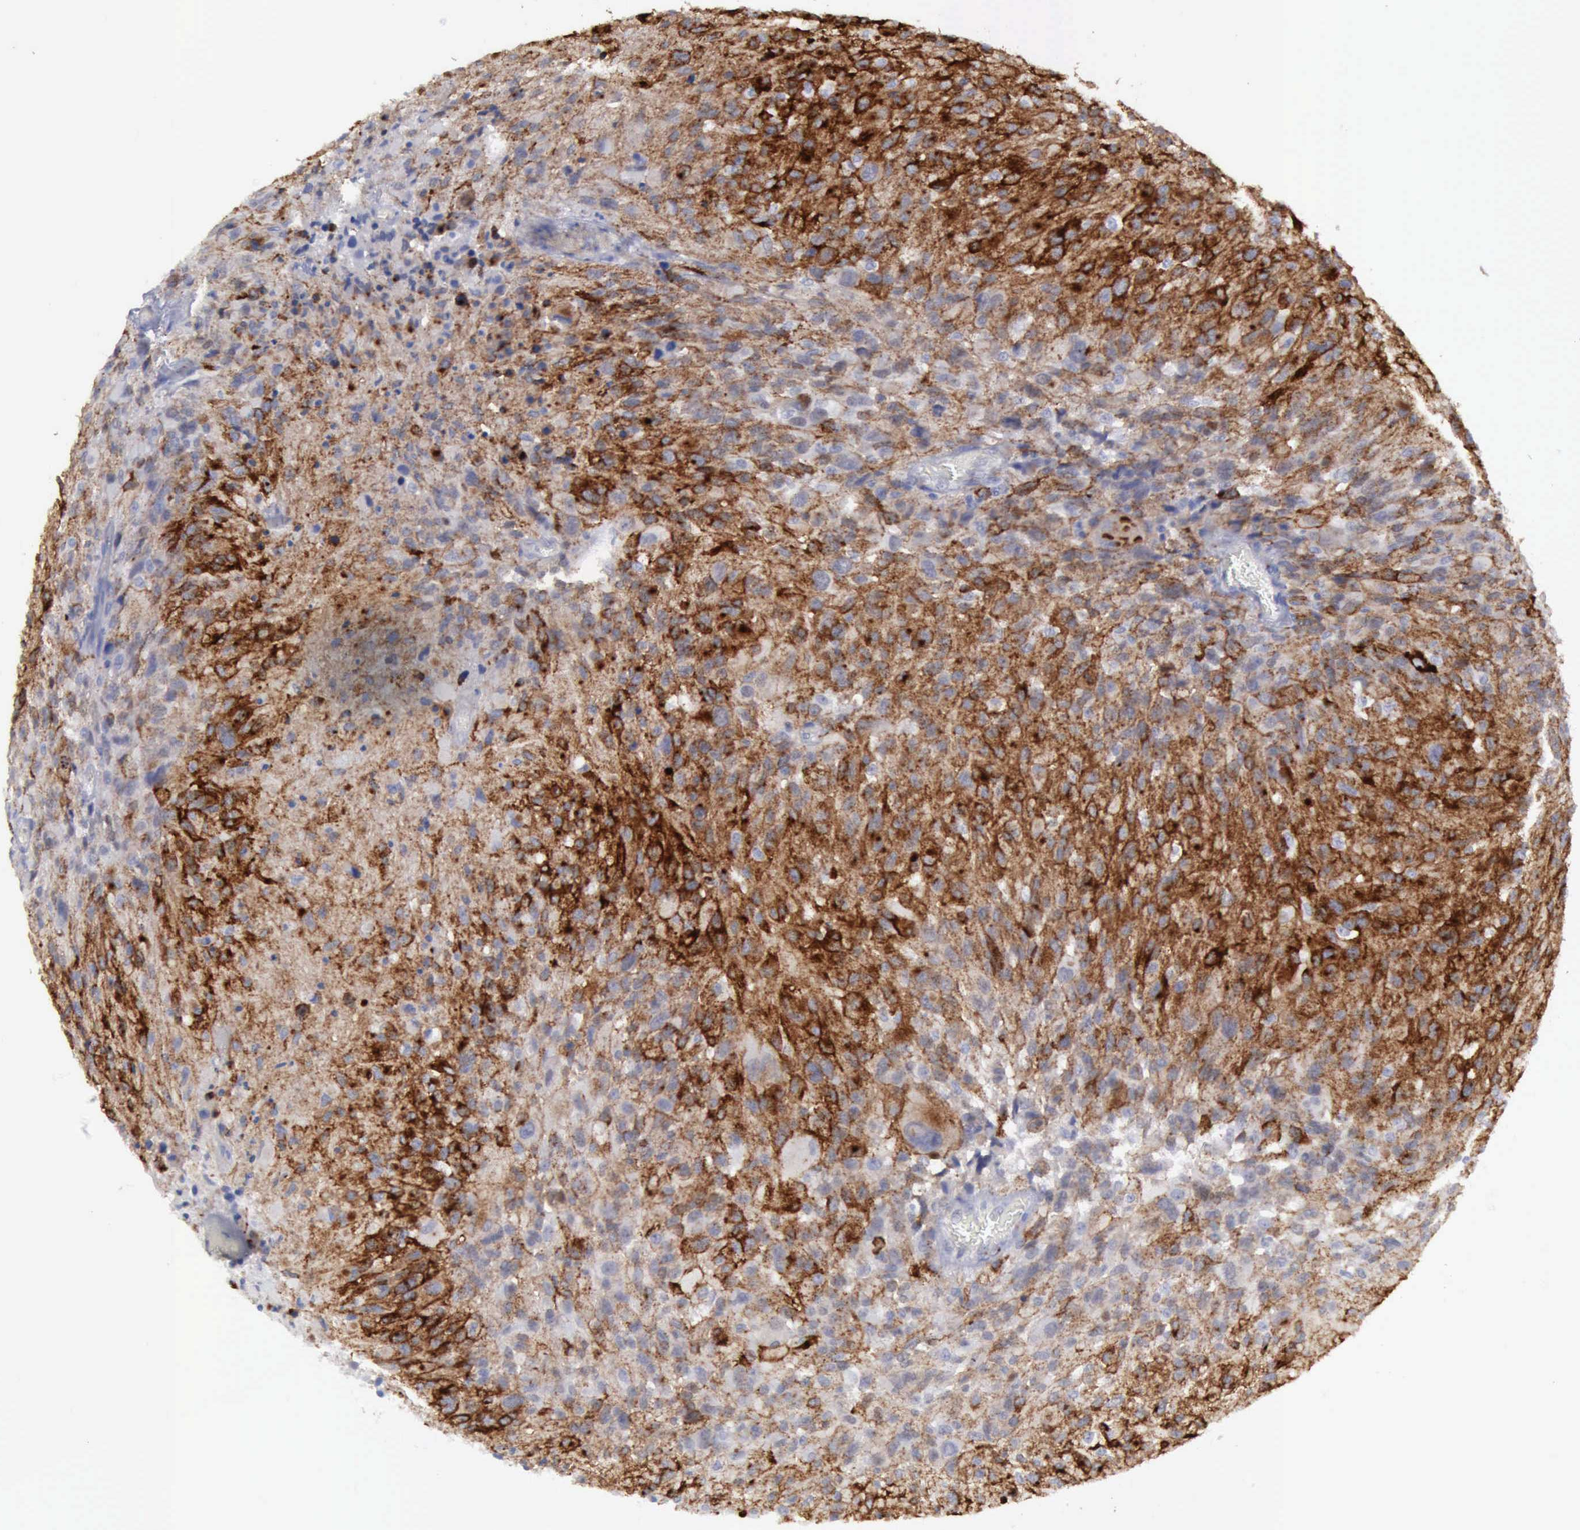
{"staining": {"intensity": "strong", "quantity": ">75%", "location": "cytoplasmic/membranous"}, "tissue": "glioma", "cell_type": "Tumor cells", "image_type": "cancer", "snomed": [{"axis": "morphology", "description": "Glioma, malignant, High grade"}, {"axis": "topography", "description": "Brain"}], "caption": "Immunohistochemical staining of human glioma reveals strong cytoplasmic/membranous protein expression in about >75% of tumor cells.", "gene": "TFRC", "patient": {"sex": "male", "age": 69}}